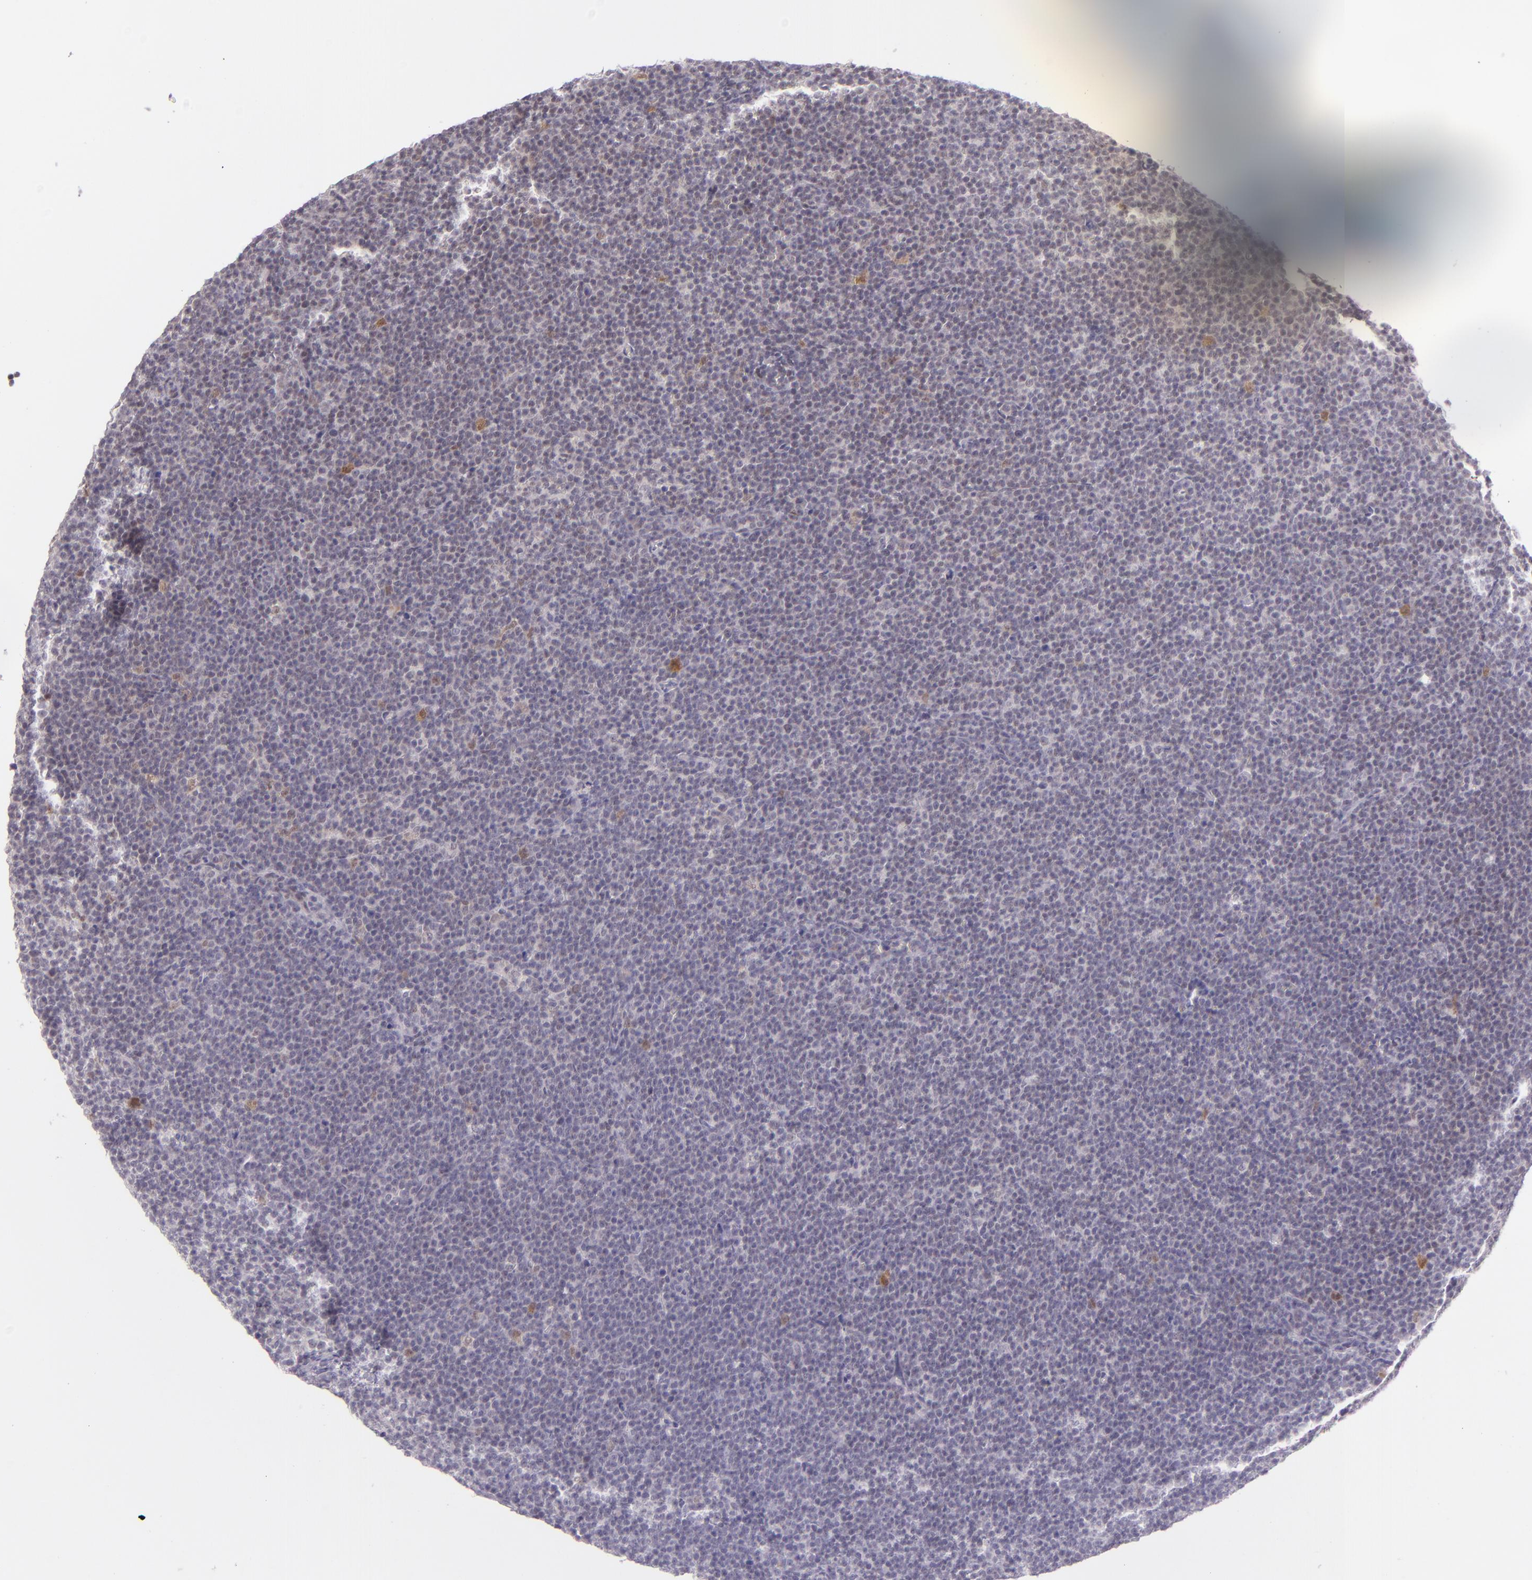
{"staining": {"intensity": "negative", "quantity": "none", "location": "none"}, "tissue": "lymphoma", "cell_type": "Tumor cells", "image_type": "cancer", "snomed": [{"axis": "morphology", "description": "Malignant lymphoma, non-Hodgkin's type, High grade"}, {"axis": "topography", "description": "Lymph node"}], "caption": "IHC histopathology image of neoplastic tissue: lymphoma stained with DAB demonstrates no significant protein positivity in tumor cells.", "gene": "CSE1L", "patient": {"sex": "female", "age": 58}}